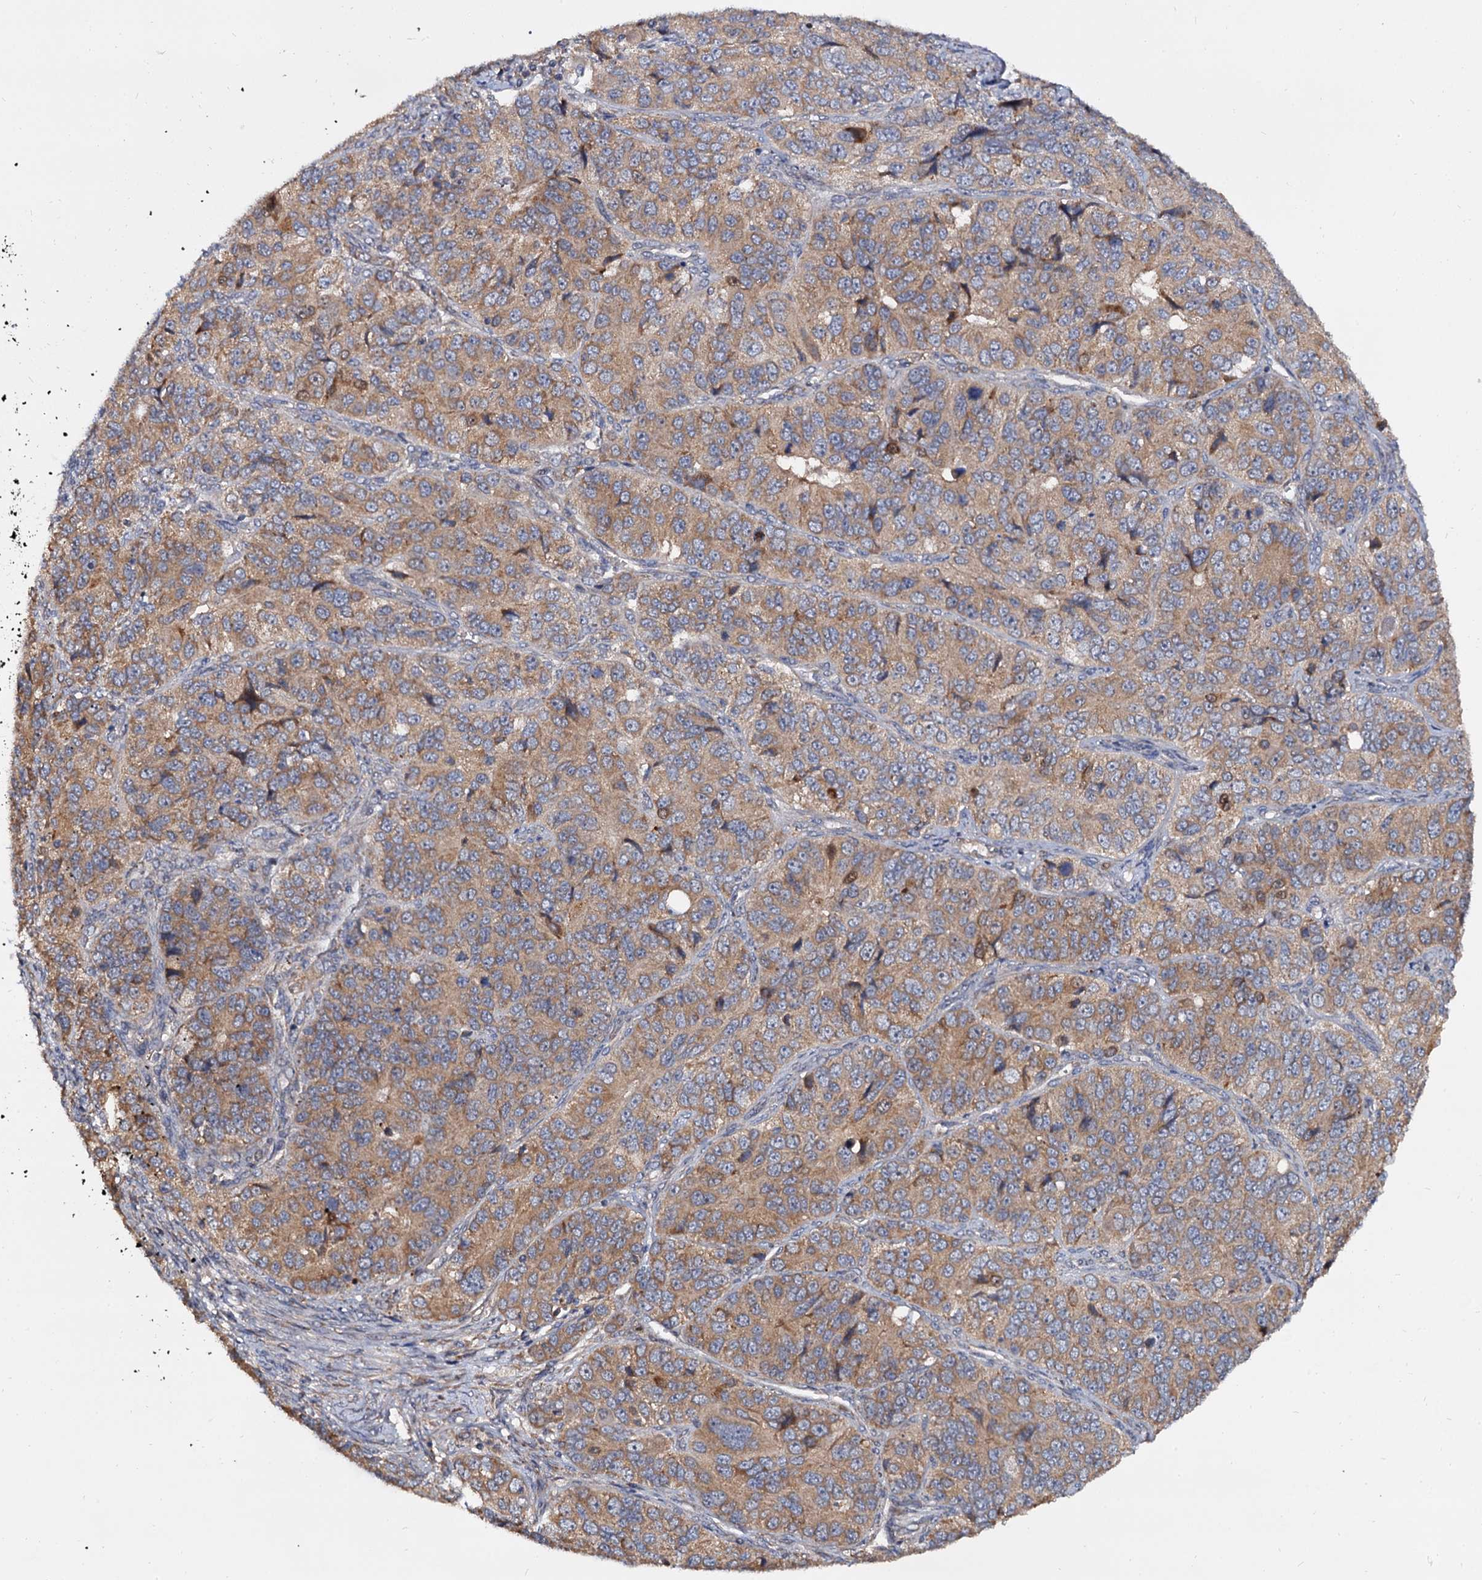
{"staining": {"intensity": "moderate", "quantity": ">75%", "location": "cytoplasmic/membranous"}, "tissue": "ovarian cancer", "cell_type": "Tumor cells", "image_type": "cancer", "snomed": [{"axis": "morphology", "description": "Carcinoma, endometroid"}, {"axis": "topography", "description": "Ovary"}], "caption": "Ovarian cancer (endometroid carcinoma) stained for a protein reveals moderate cytoplasmic/membranous positivity in tumor cells. Using DAB (3,3'-diaminobenzidine) (brown) and hematoxylin (blue) stains, captured at high magnification using brightfield microscopy.", "gene": "WWC3", "patient": {"sex": "female", "age": 51}}